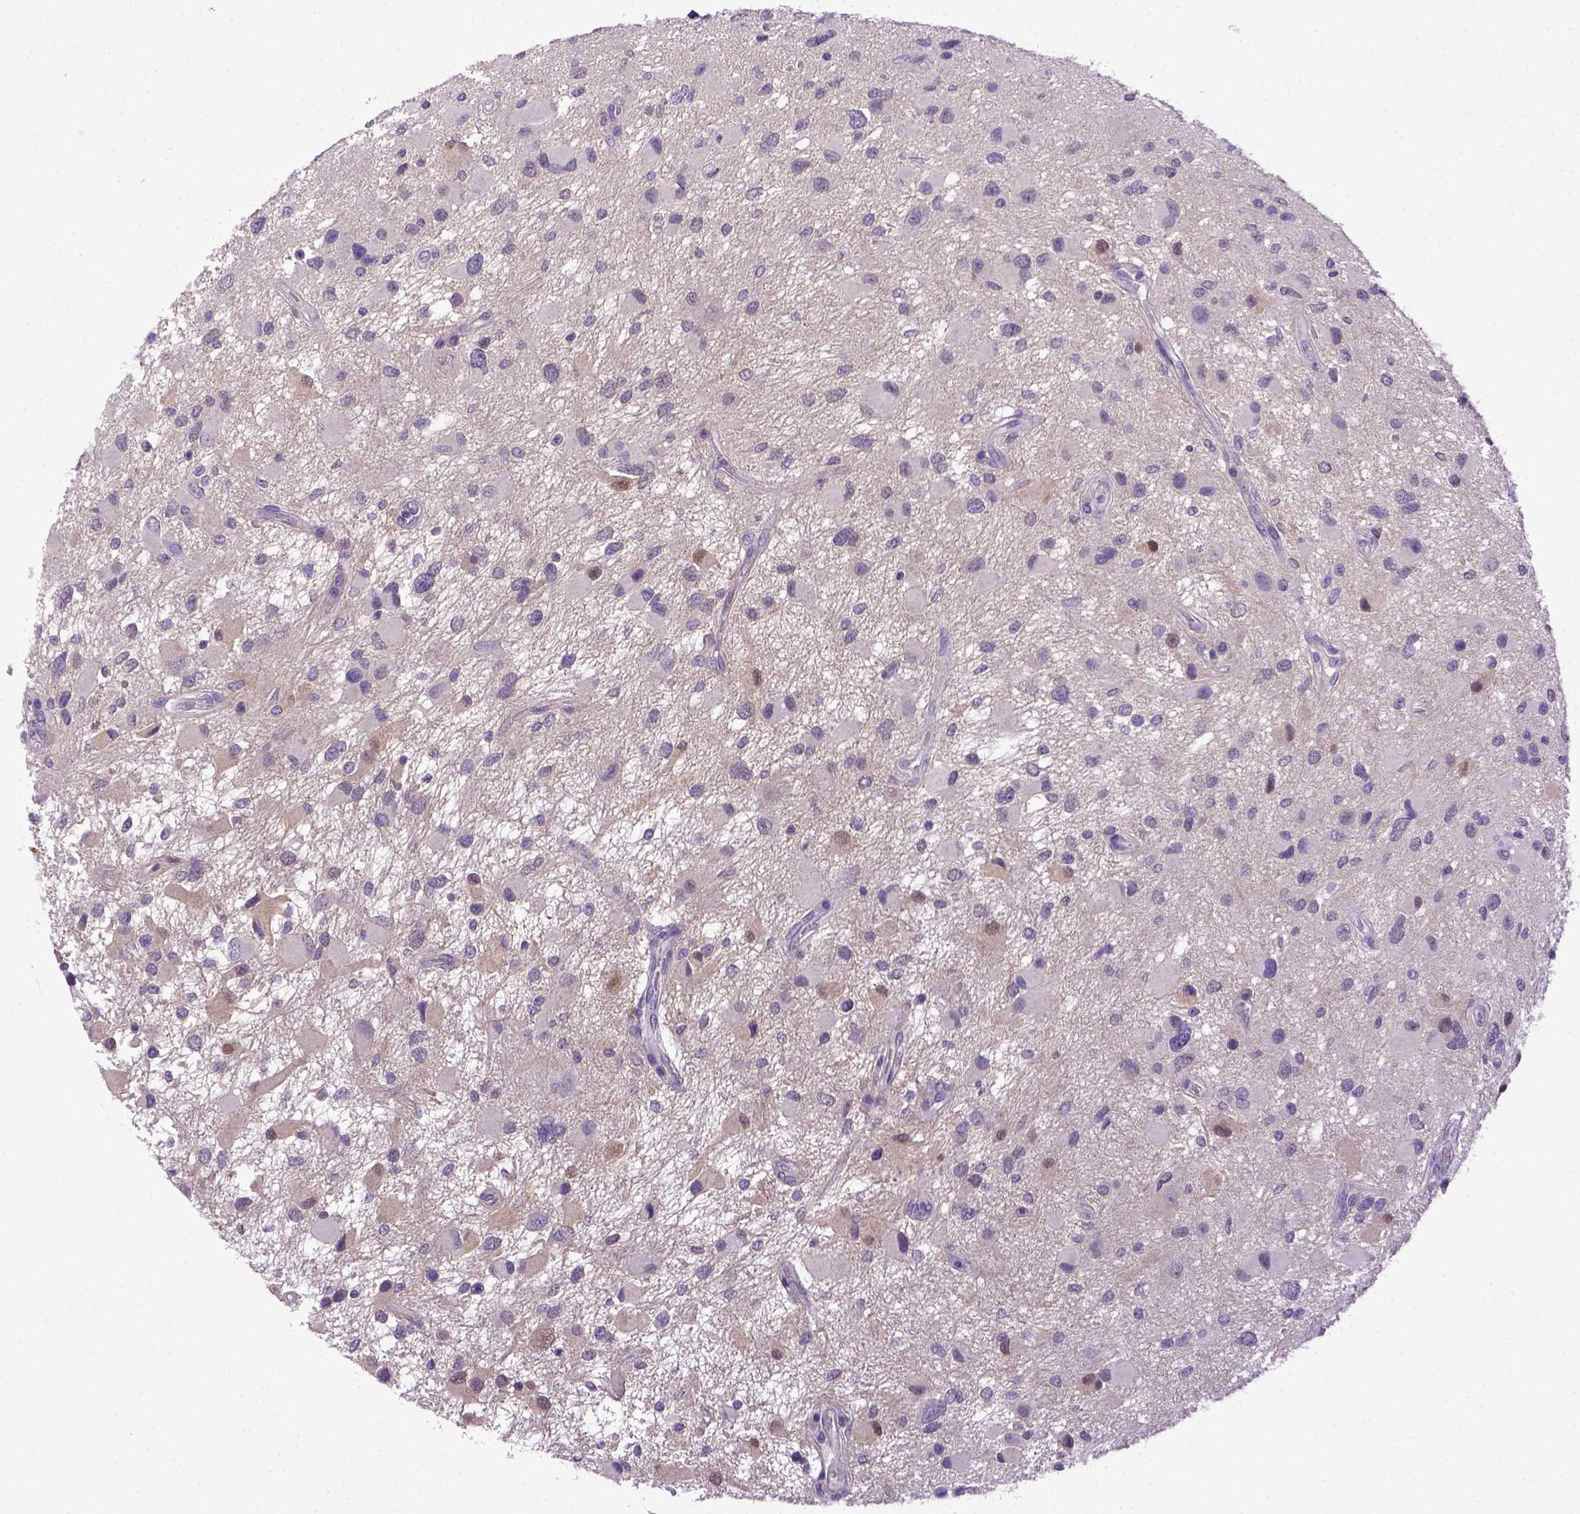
{"staining": {"intensity": "negative", "quantity": "none", "location": "none"}, "tissue": "glioma", "cell_type": "Tumor cells", "image_type": "cancer", "snomed": [{"axis": "morphology", "description": "Glioma, malignant, Low grade"}, {"axis": "topography", "description": "Brain"}], "caption": "IHC image of human malignant glioma (low-grade) stained for a protein (brown), which exhibits no expression in tumor cells.", "gene": "ITIH4", "patient": {"sex": "female", "age": 32}}